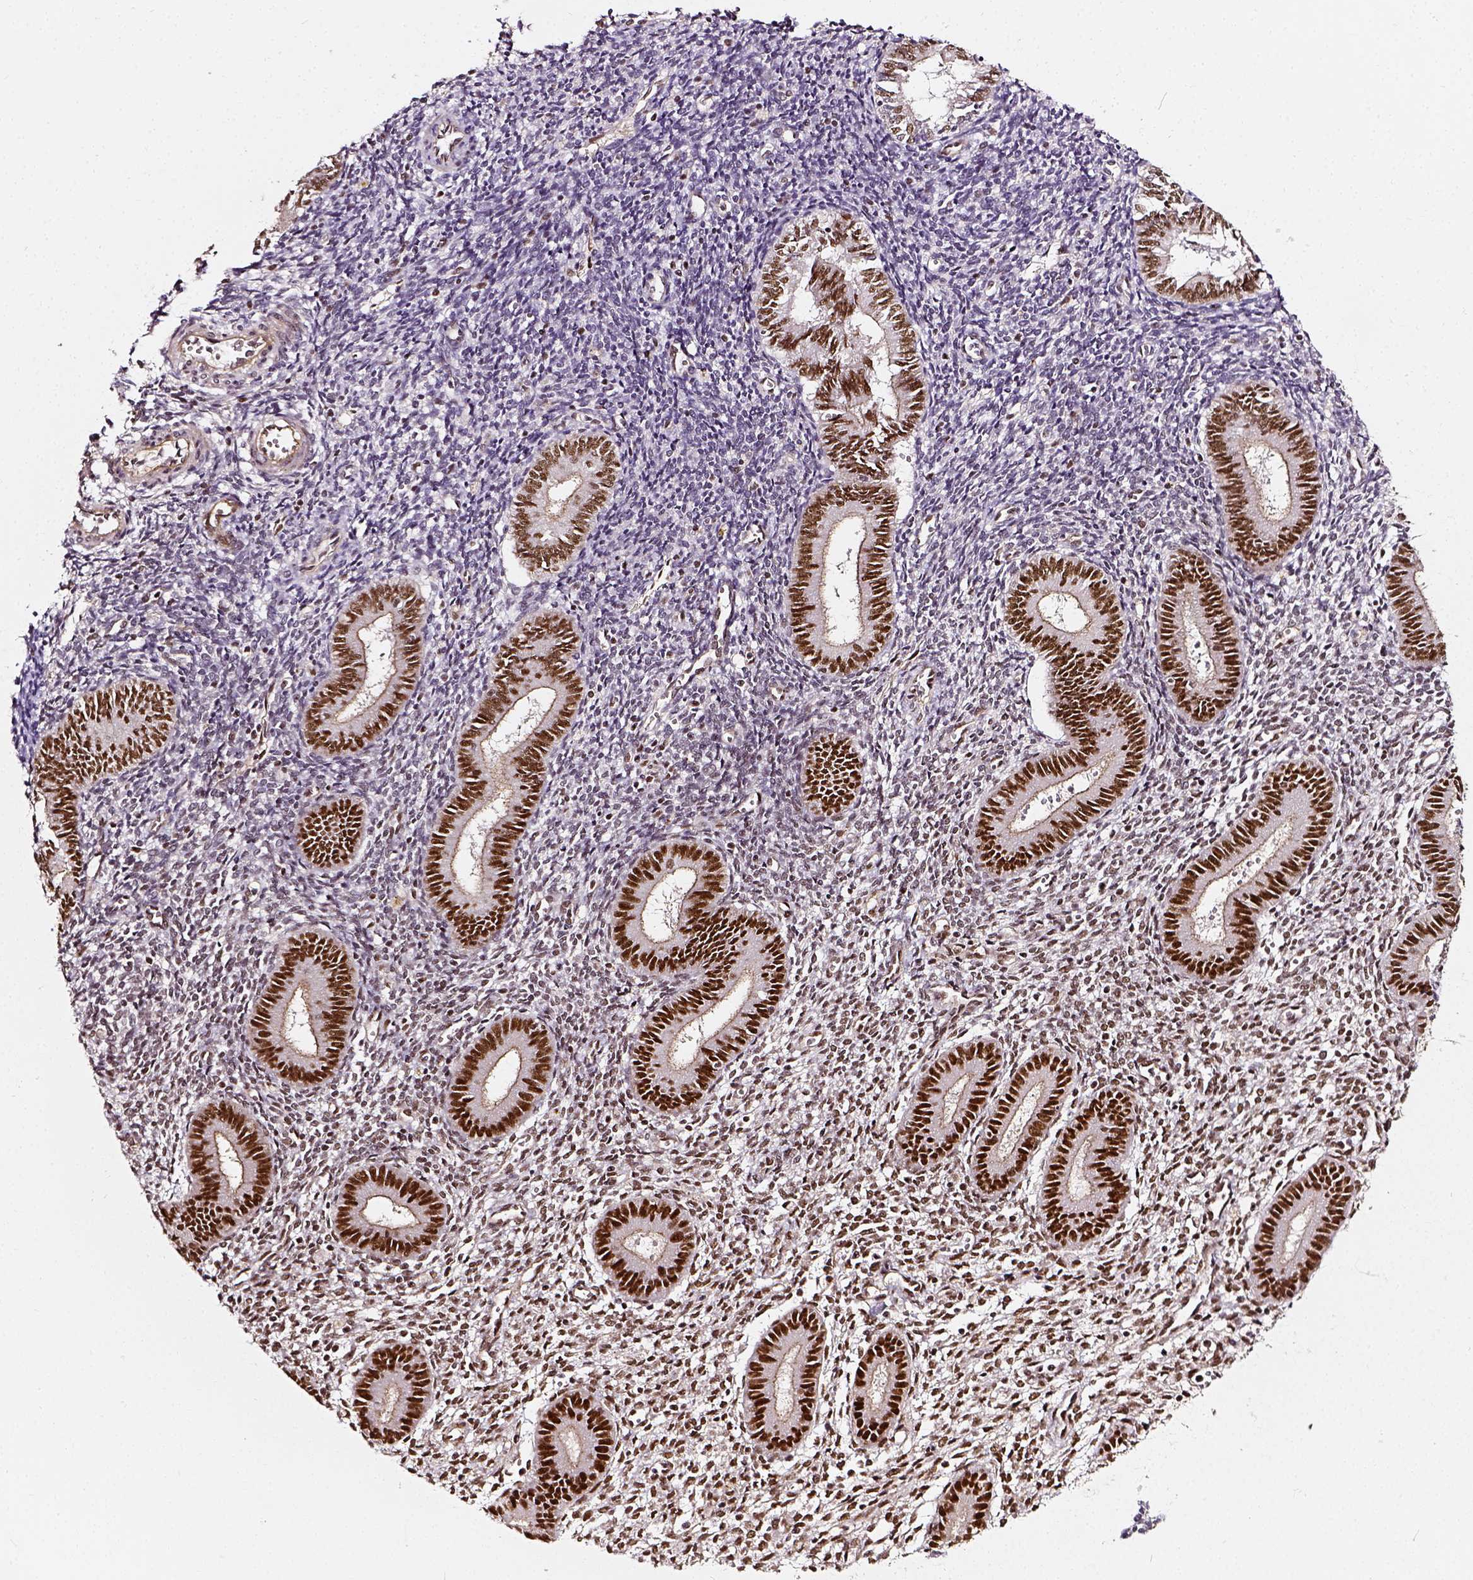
{"staining": {"intensity": "weak", "quantity": "25%-75%", "location": "nuclear"}, "tissue": "endometrium", "cell_type": "Cells in endometrial stroma", "image_type": "normal", "snomed": [{"axis": "morphology", "description": "Normal tissue, NOS"}, {"axis": "topography", "description": "Endometrium"}], "caption": "IHC histopathology image of unremarkable endometrium: endometrium stained using IHC reveals low levels of weak protein expression localized specifically in the nuclear of cells in endometrial stroma, appearing as a nuclear brown color.", "gene": "NACC1", "patient": {"sex": "female", "age": 25}}